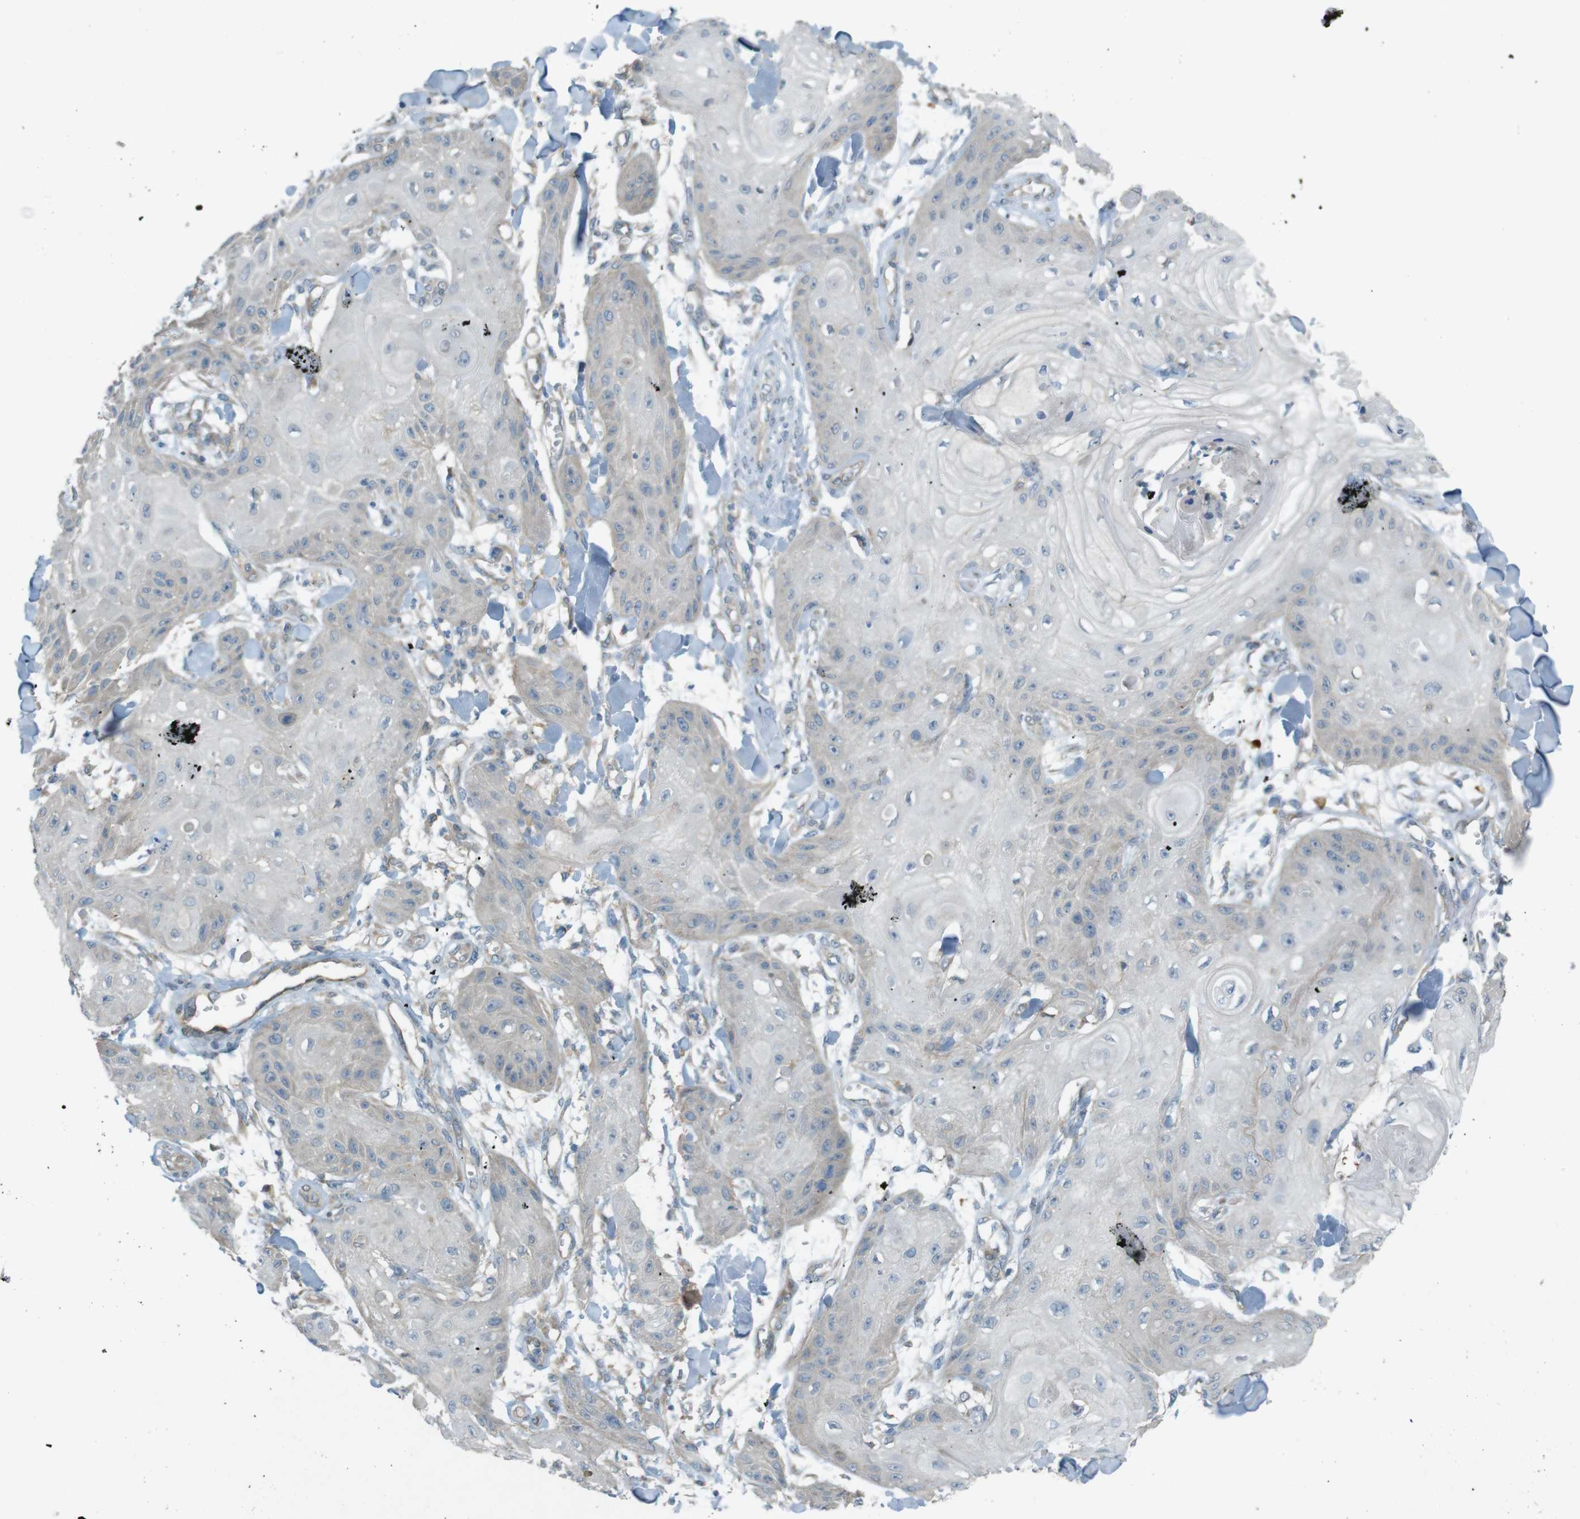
{"staining": {"intensity": "negative", "quantity": "none", "location": "none"}, "tissue": "skin cancer", "cell_type": "Tumor cells", "image_type": "cancer", "snomed": [{"axis": "morphology", "description": "Squamous cell carcinoma, NOS"}, {"axis": "topography", "description": "Skin"}], "caption": "Micrograph shows no protein staining in tumor cells of skin cancer (squamous cell carcinoma) tissue.", "gene": "TMEM41B", "patient": {"sex": "male", "age": 74}}